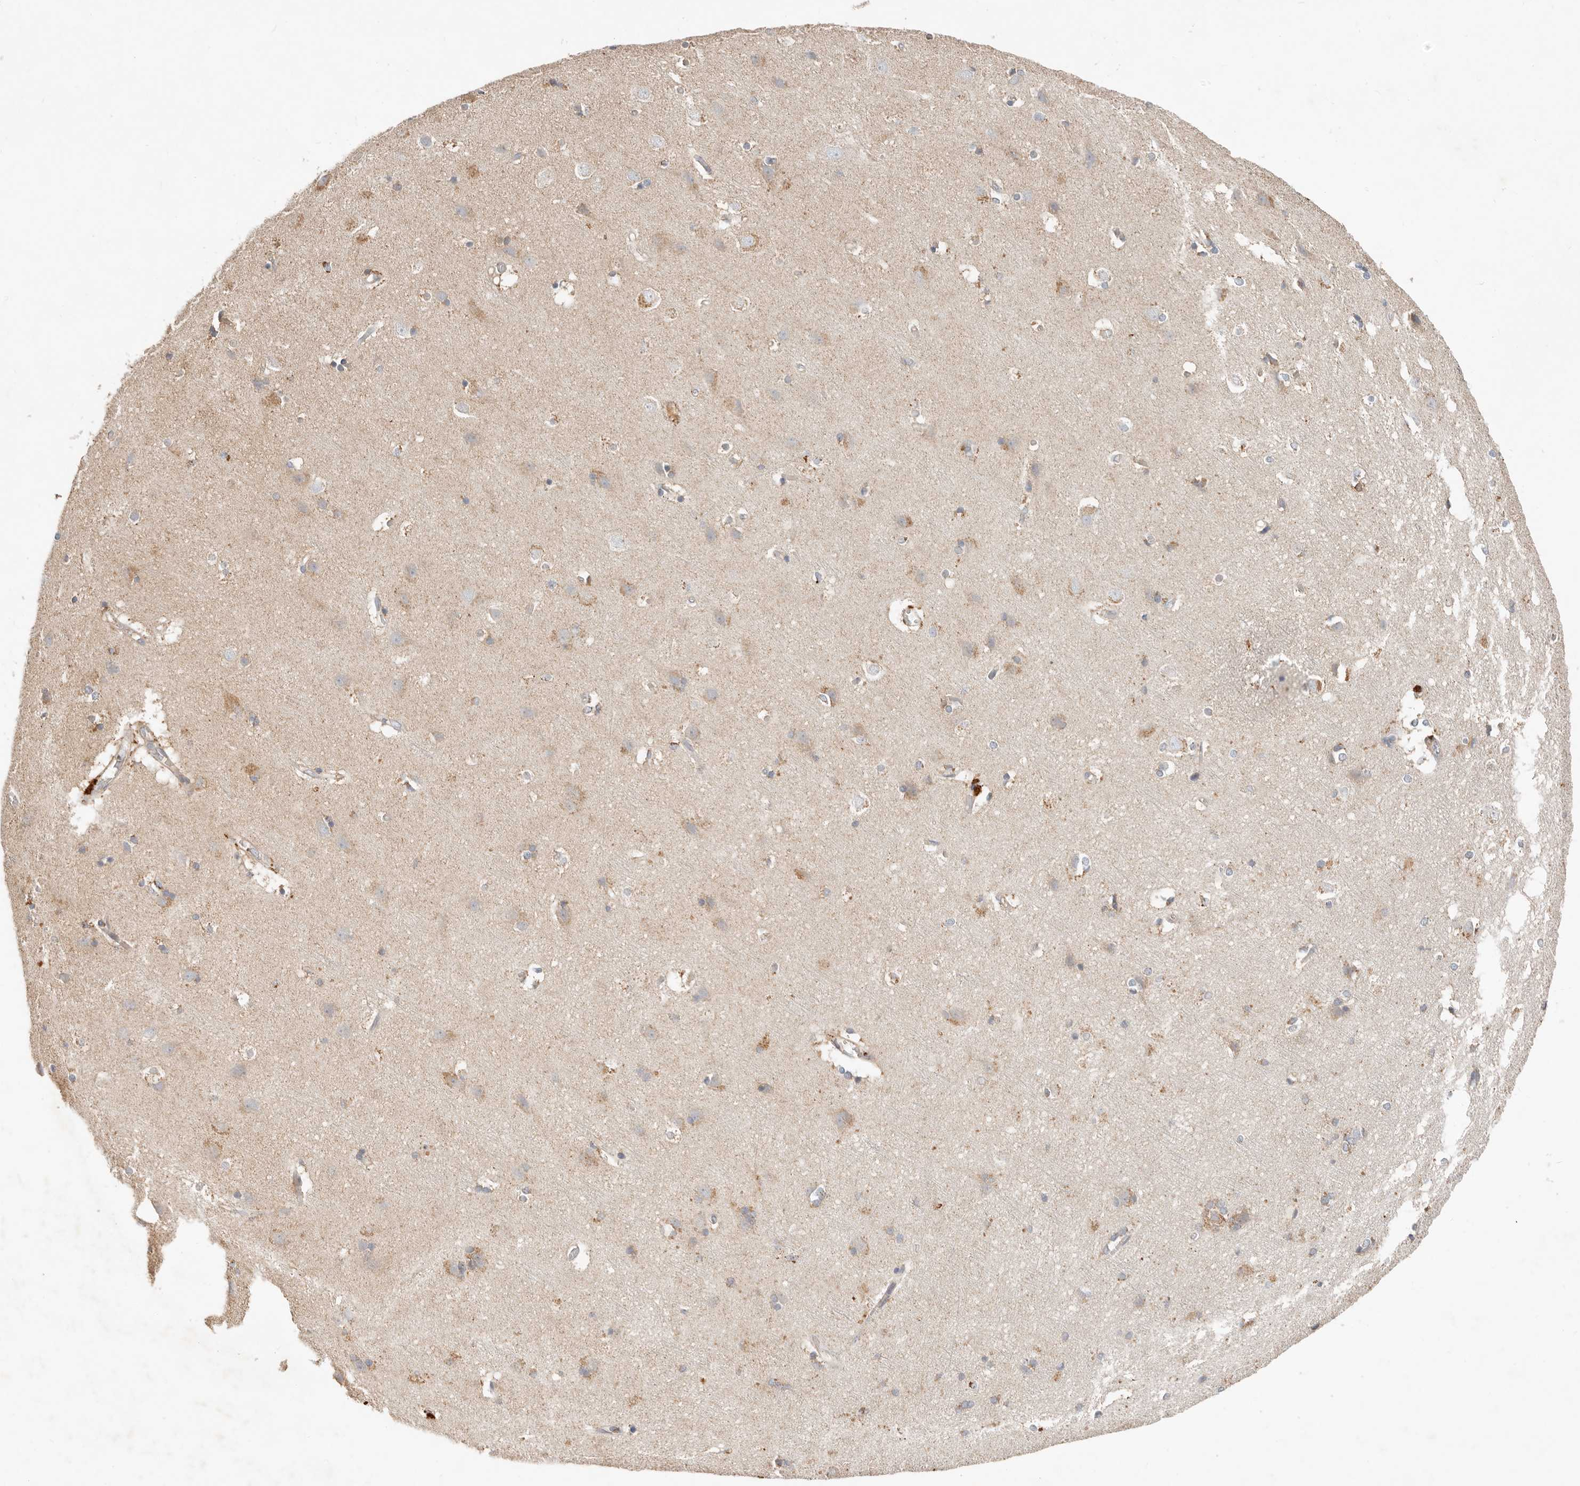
{"staining": {"intensity": "weak", "quantity": ">75%", "location": "cytoplasmic/membranous"}, "tissue": "cerebral cortex", "cell_type": "Endothelial cells", "image_type": "normal", "snomed": [{"axis": "morphology", "description": "Normal tissue, NOS"}, {"axis": "topography", "description": "Cerebral cortex"}], "caption": "The micrograph exhibits staining of normal cerebral cortex, revealing weak cytoplasmic/membranous protein staining (brown color) within endothelial cells. Ihc stains the protein in brown and the nuclei are stained blue.", "gene": "ARHGEF10L", "patient": {"sex": "male", "age": 54}}